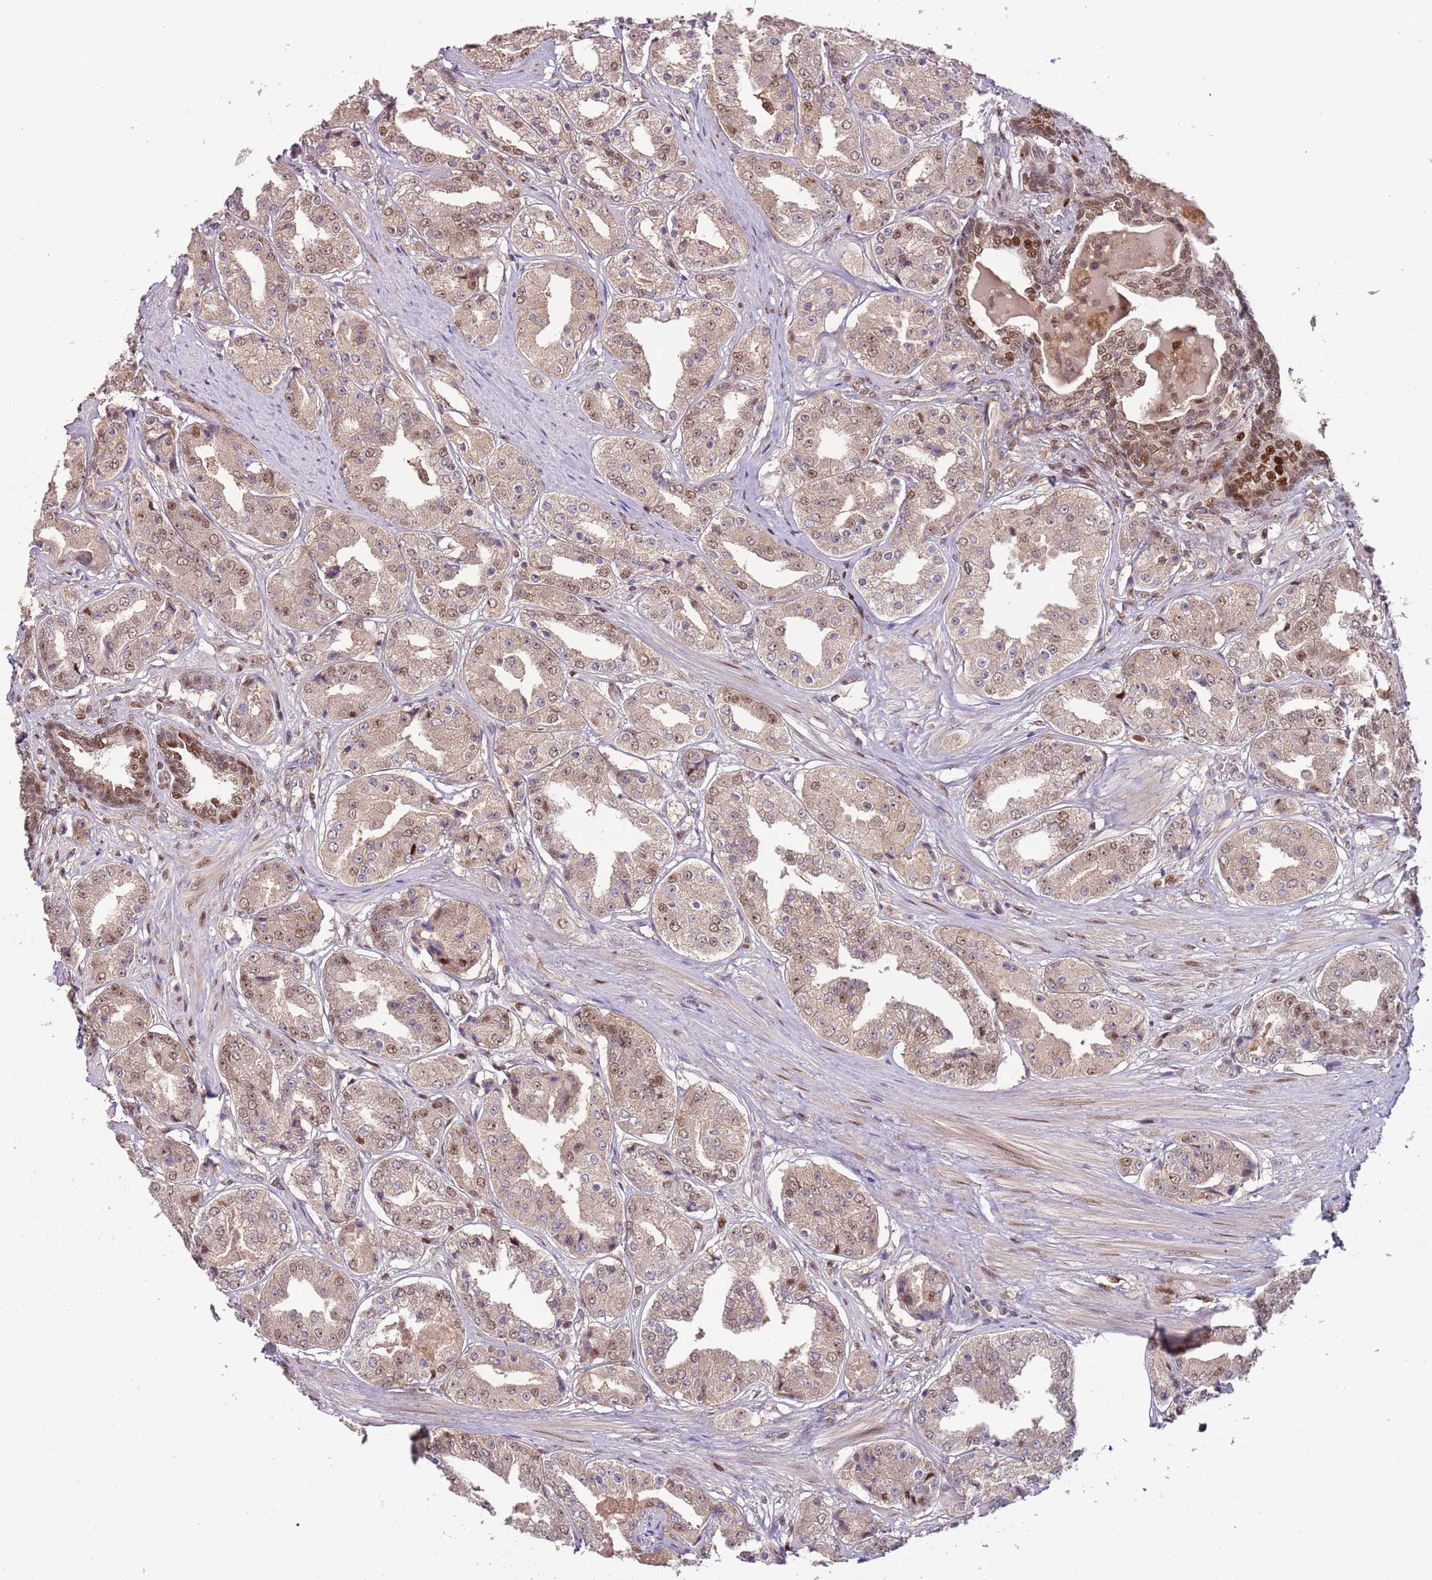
{"staining": {"intensity": "weak", "quantity": ">75%", "location": "cytoplasmic/membranous,nuclear"}, "tissue": "prostate cancer", "cell_type": "Tumor cells", "image_type": "cancer", "snomed": [{"axis": "morphology", "description": "Adenocarcinoma, High grade"}, {"axis": "topography", "description": "Prostate"}], "caption": "Human high-grade adenocarcinoma (prostate) stained for a protein (brown) demonstrates weak cytoplasmic/membranous and nuclear positive expression in approximately >75% of tumor cells.", "gene": "GSTO2", "patient": {"sex": "male", "age": 63}}